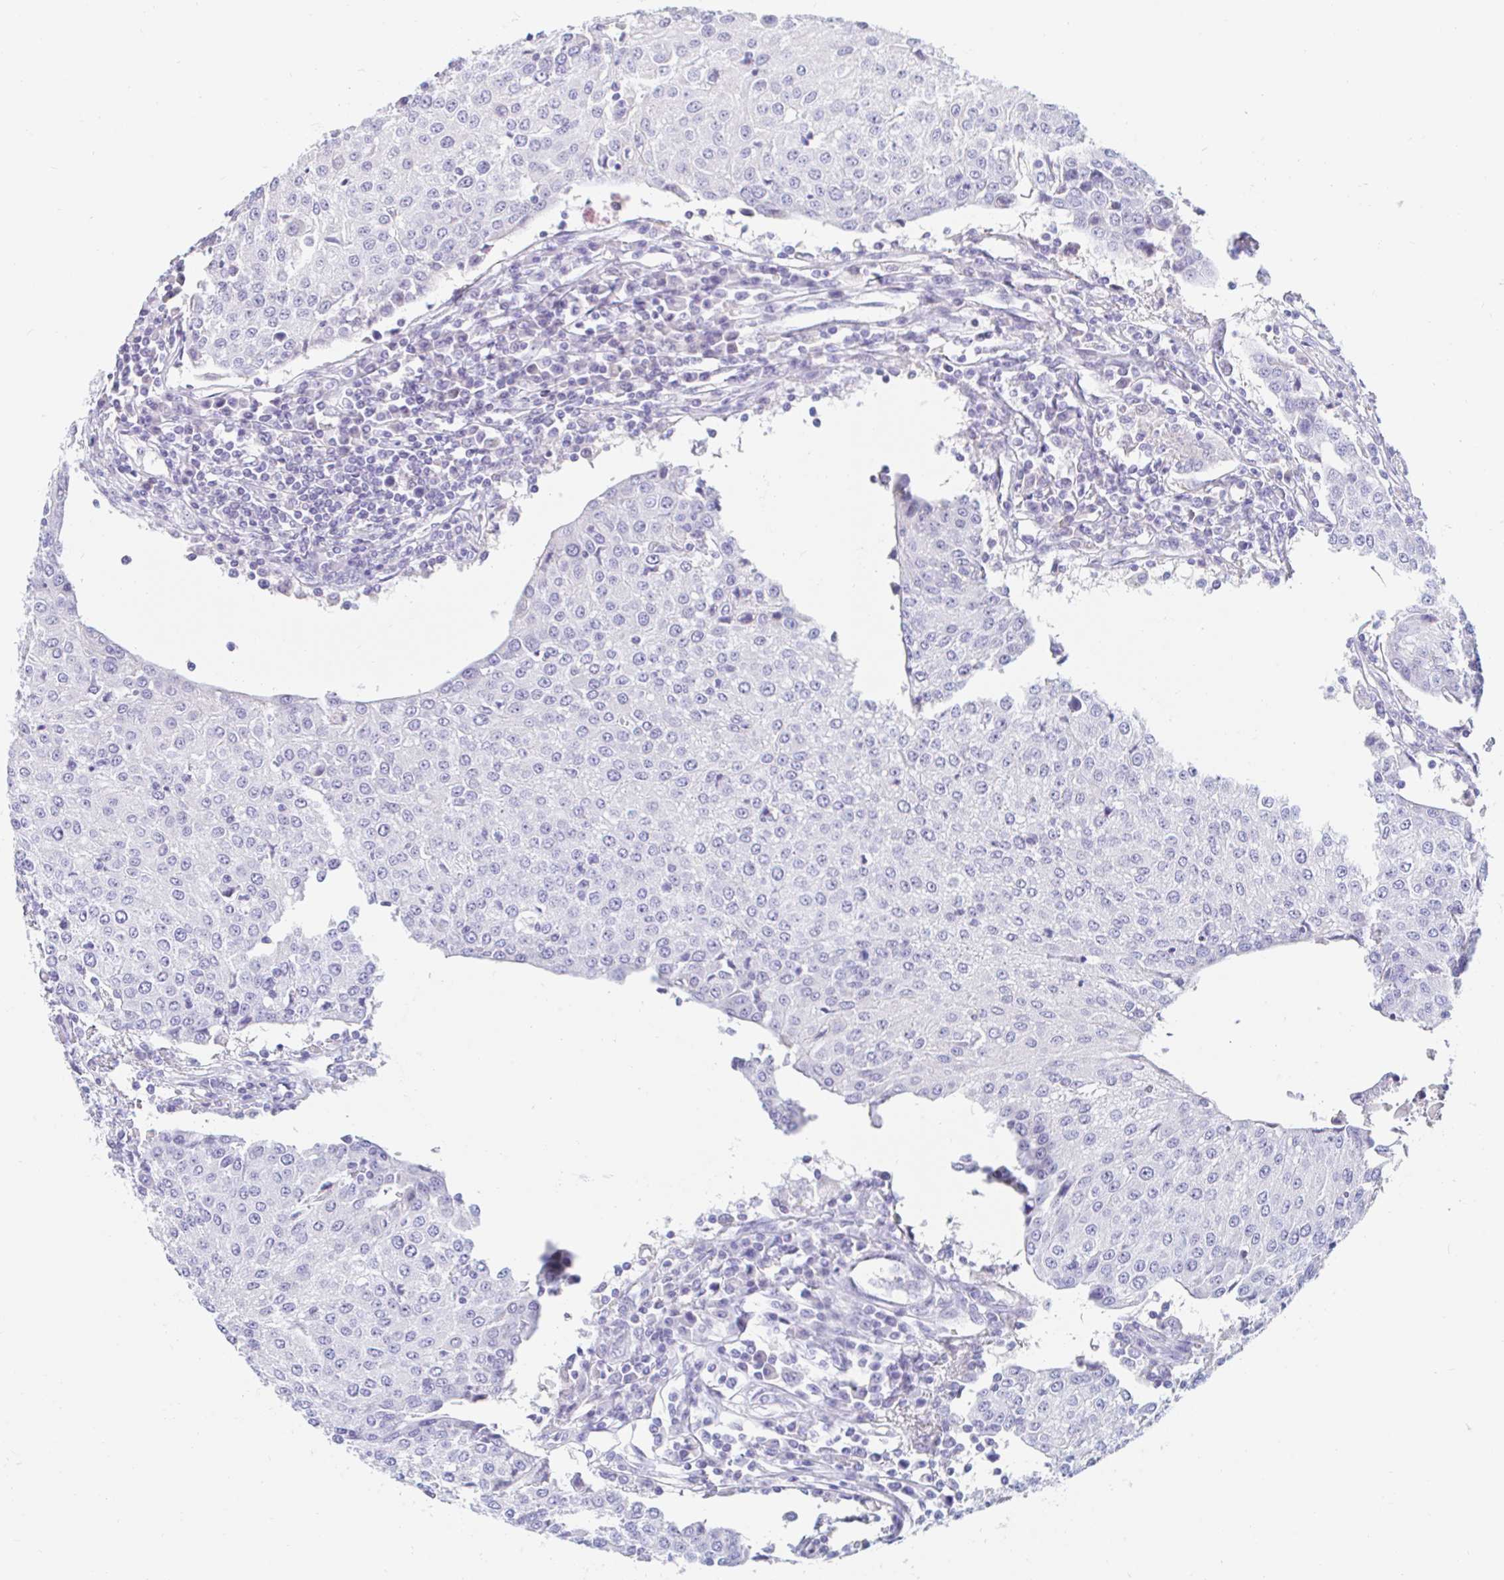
{"staining": {"intensity": "negative", "quantity": "none", "location": "none"}, "tissue": "urothelial cancer", "cell_type": "Tumor cells", "image_type": "cancer", "snomed": [{"axis": "morphology", "description": "Urothelial carcinoma, High grade"}, {"axis": "topography", "description": "Urinary bladder"}], "caption": "High-grade urothelial carcinoma was stained to show a protein in brown. There is no significant staining in tumor cells.", "gene": "TEX44", "patient": {"sex": "female", "age": 85}}